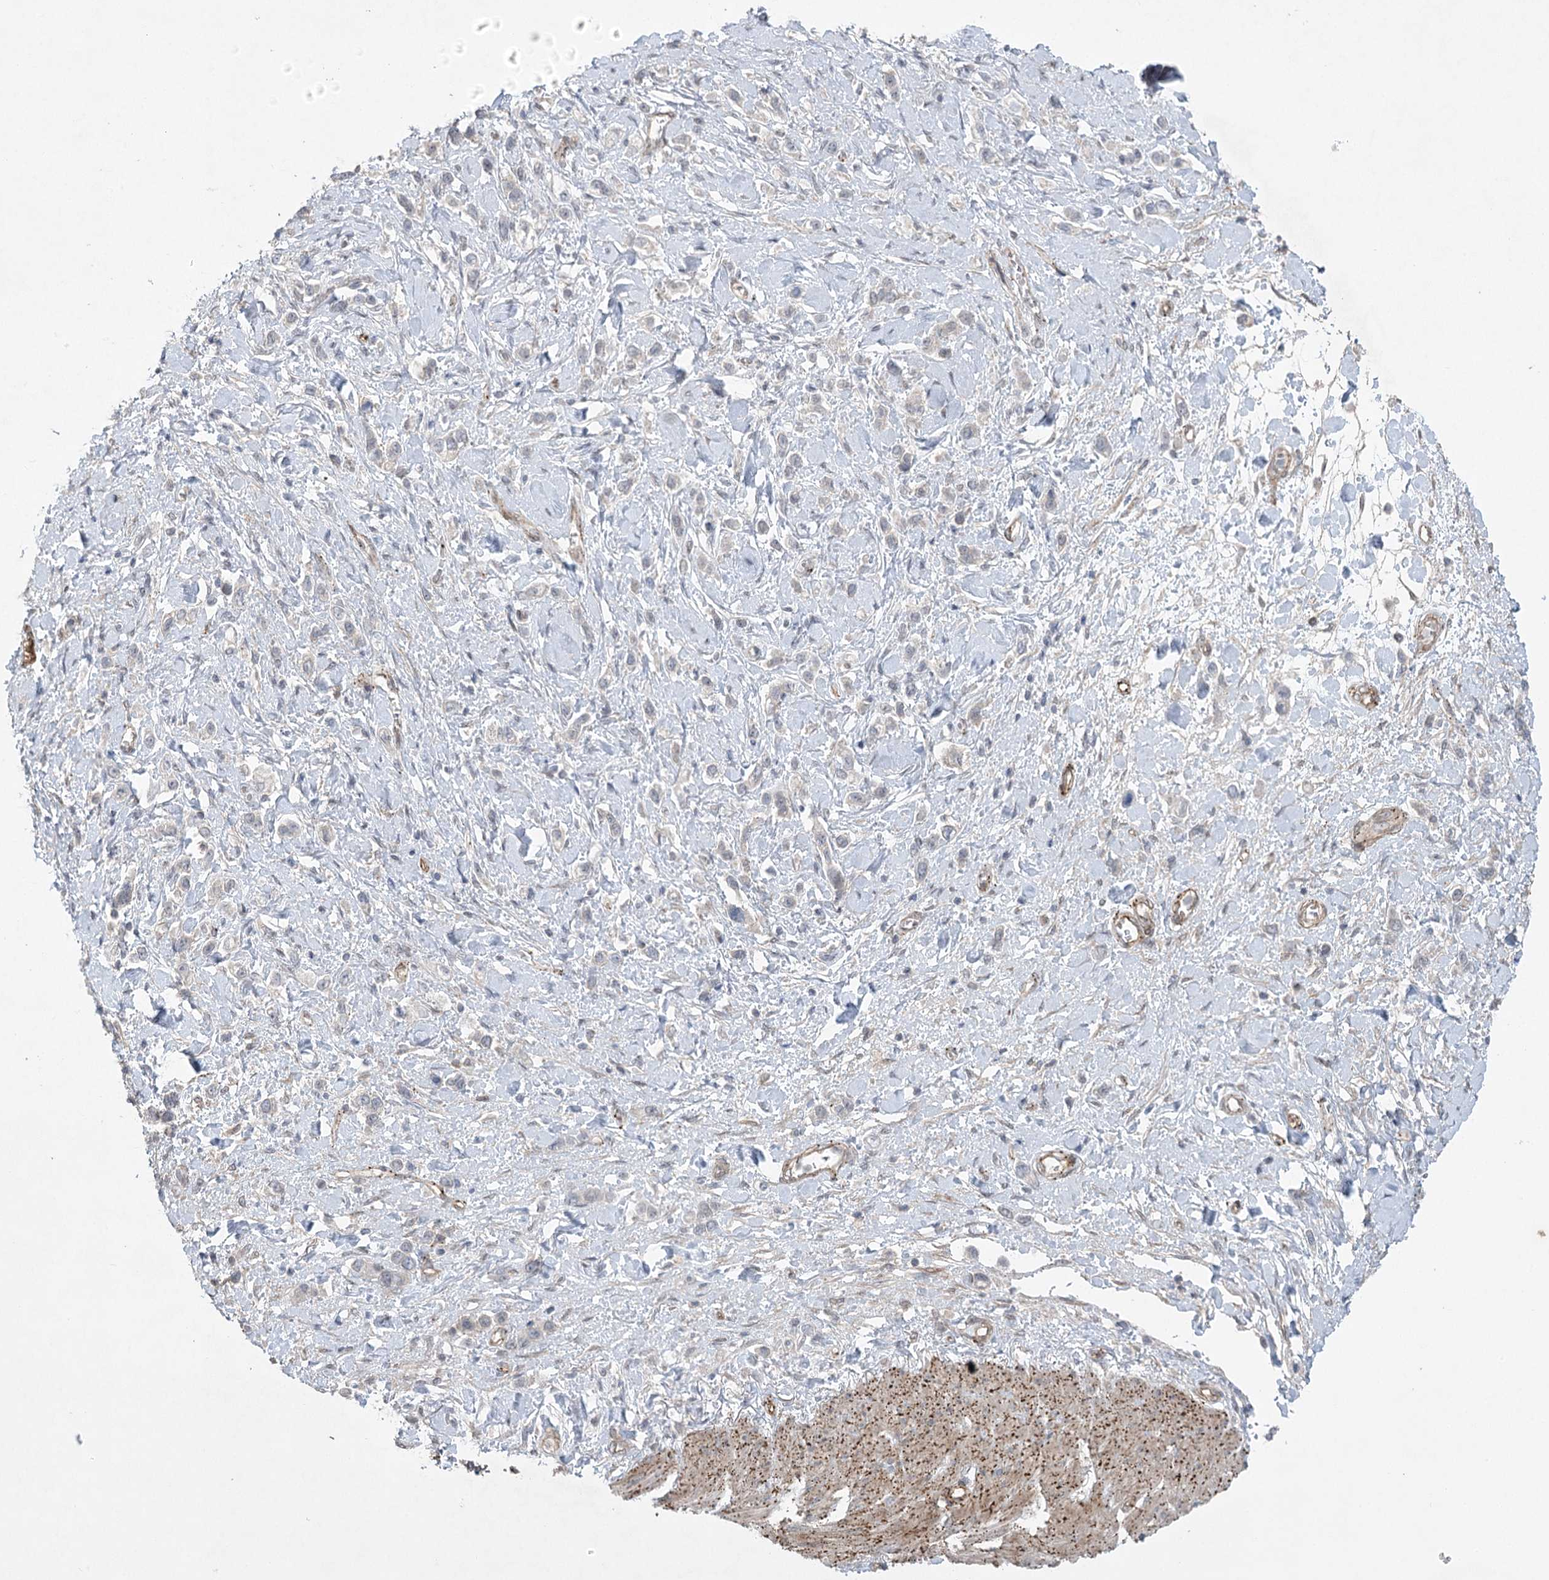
{"staining": {"intensity": "weak", "quantity": "<25%", "location": "cytoplasmic/membranous"}, "tissue": "stomach cancer", "cell_type": "Tumor cells", "image_type": "cancer", "snomed": [{"axis": "morphology", "description": "Normal tissue, NOS"}, {"axis": "morphology", "description": "Adenocarcinoma, NOS"}, {"axis": "topography", "description": "Stomach, upper"}, {"axis": "topography", "description": "Stomach"}], "caption": "High magnification brightfield microscopy of adenocarcinoma (stomach) stained with DAB (3,3'-diaminobenzidine) (brown) and counterstained with hematoxylin (blue): tumor cells show no significant expression.", "gene": "AMTN", "patient": {"sex": "female", "age": 65}}